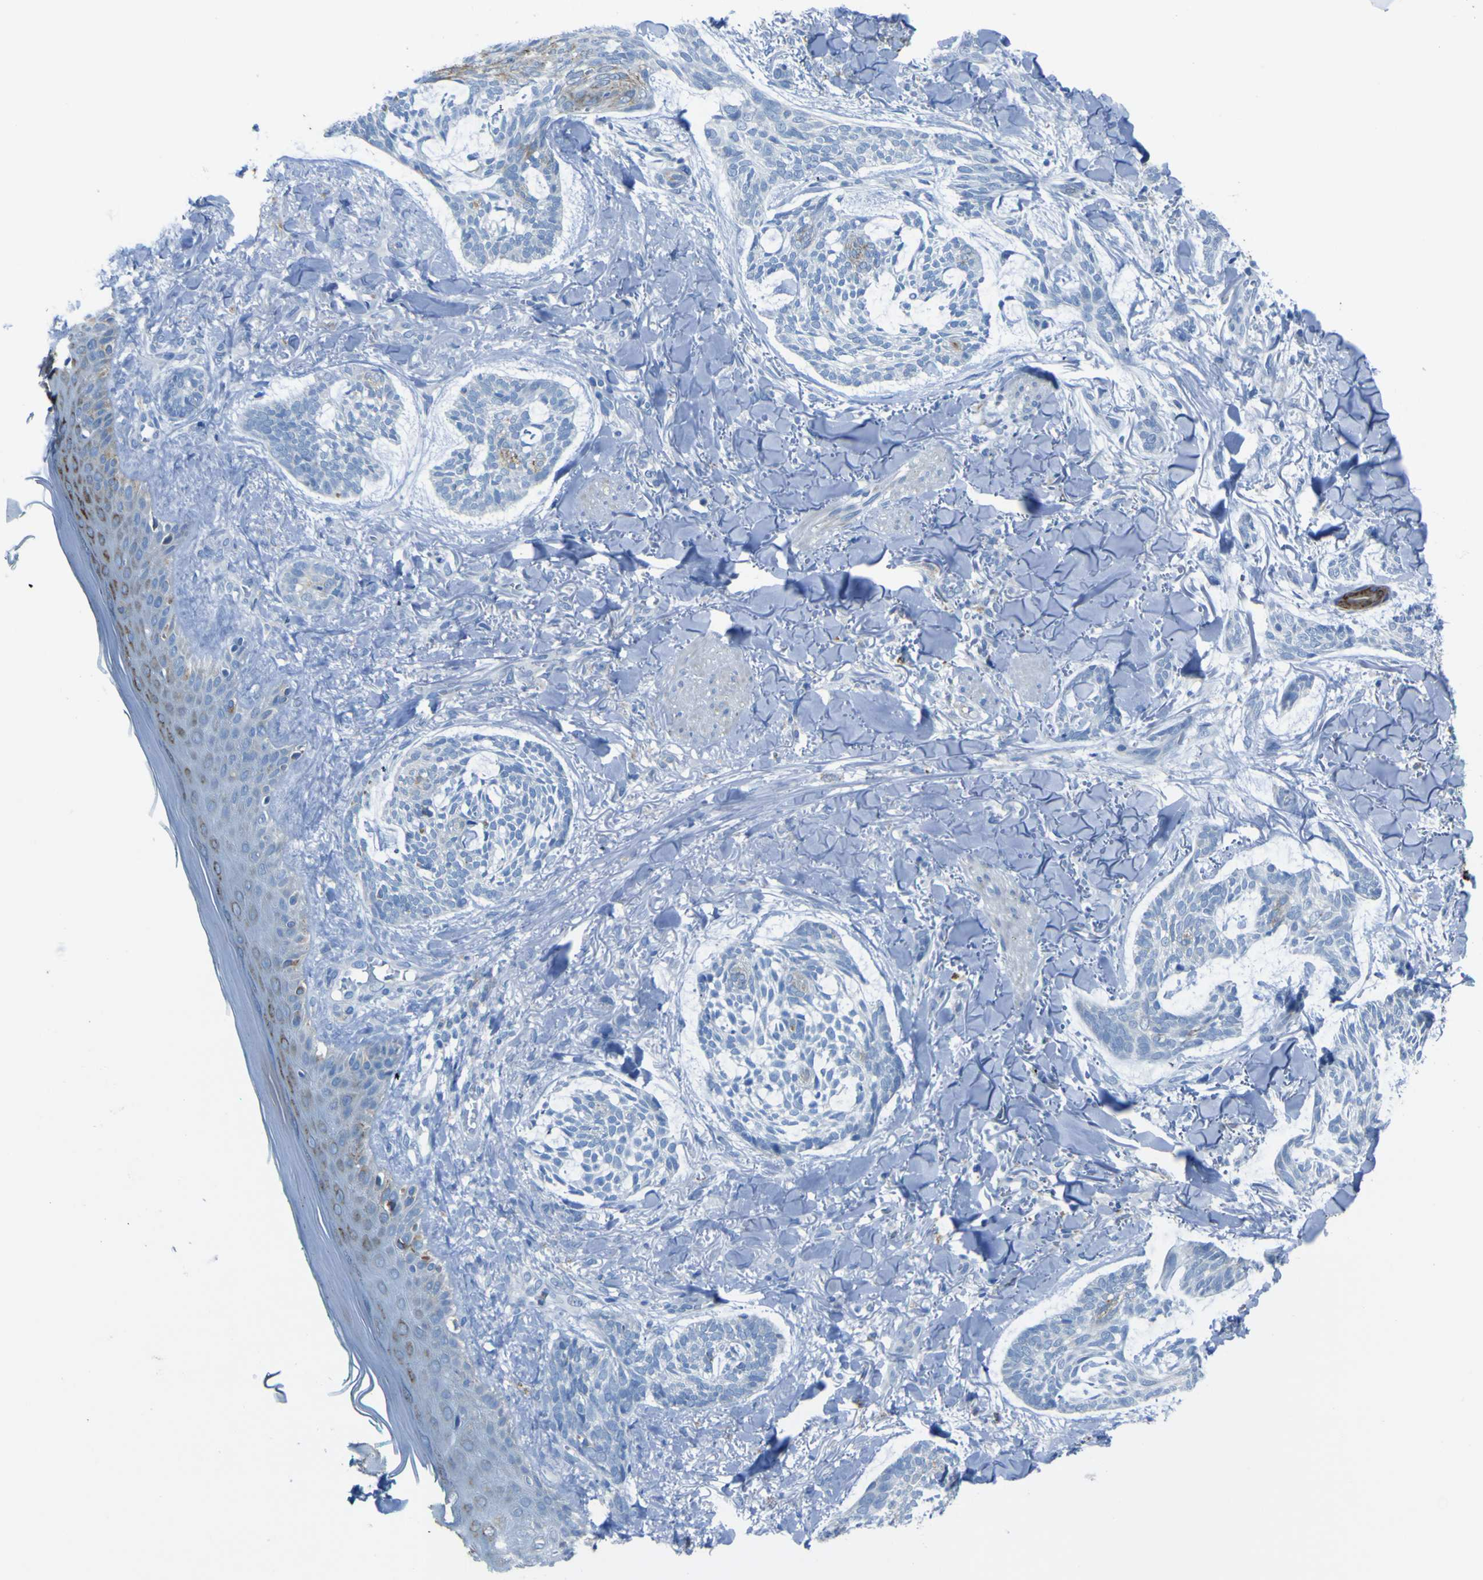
{"staining": {"intensity": "weak", "quantity": "<25%", "location": "cytoplasmic/membranous"}, "tissue": "skin cancer", "cell_type": "Tumor cells", "image_type": "cancer", "snomed": [{"axis": "morphology", "description": "Basal cell carcinoma"}, {"axis": "topography", "description": "Skin"}], "caption": "Immunohistochemistry (IHC) histopathology image of skin basal cell carcinoma stained for a protein (brown), which exhibits no positivity in tumor cells.", "gene": "ACSL1", "patient": {"sex": "male", "age": 43}}